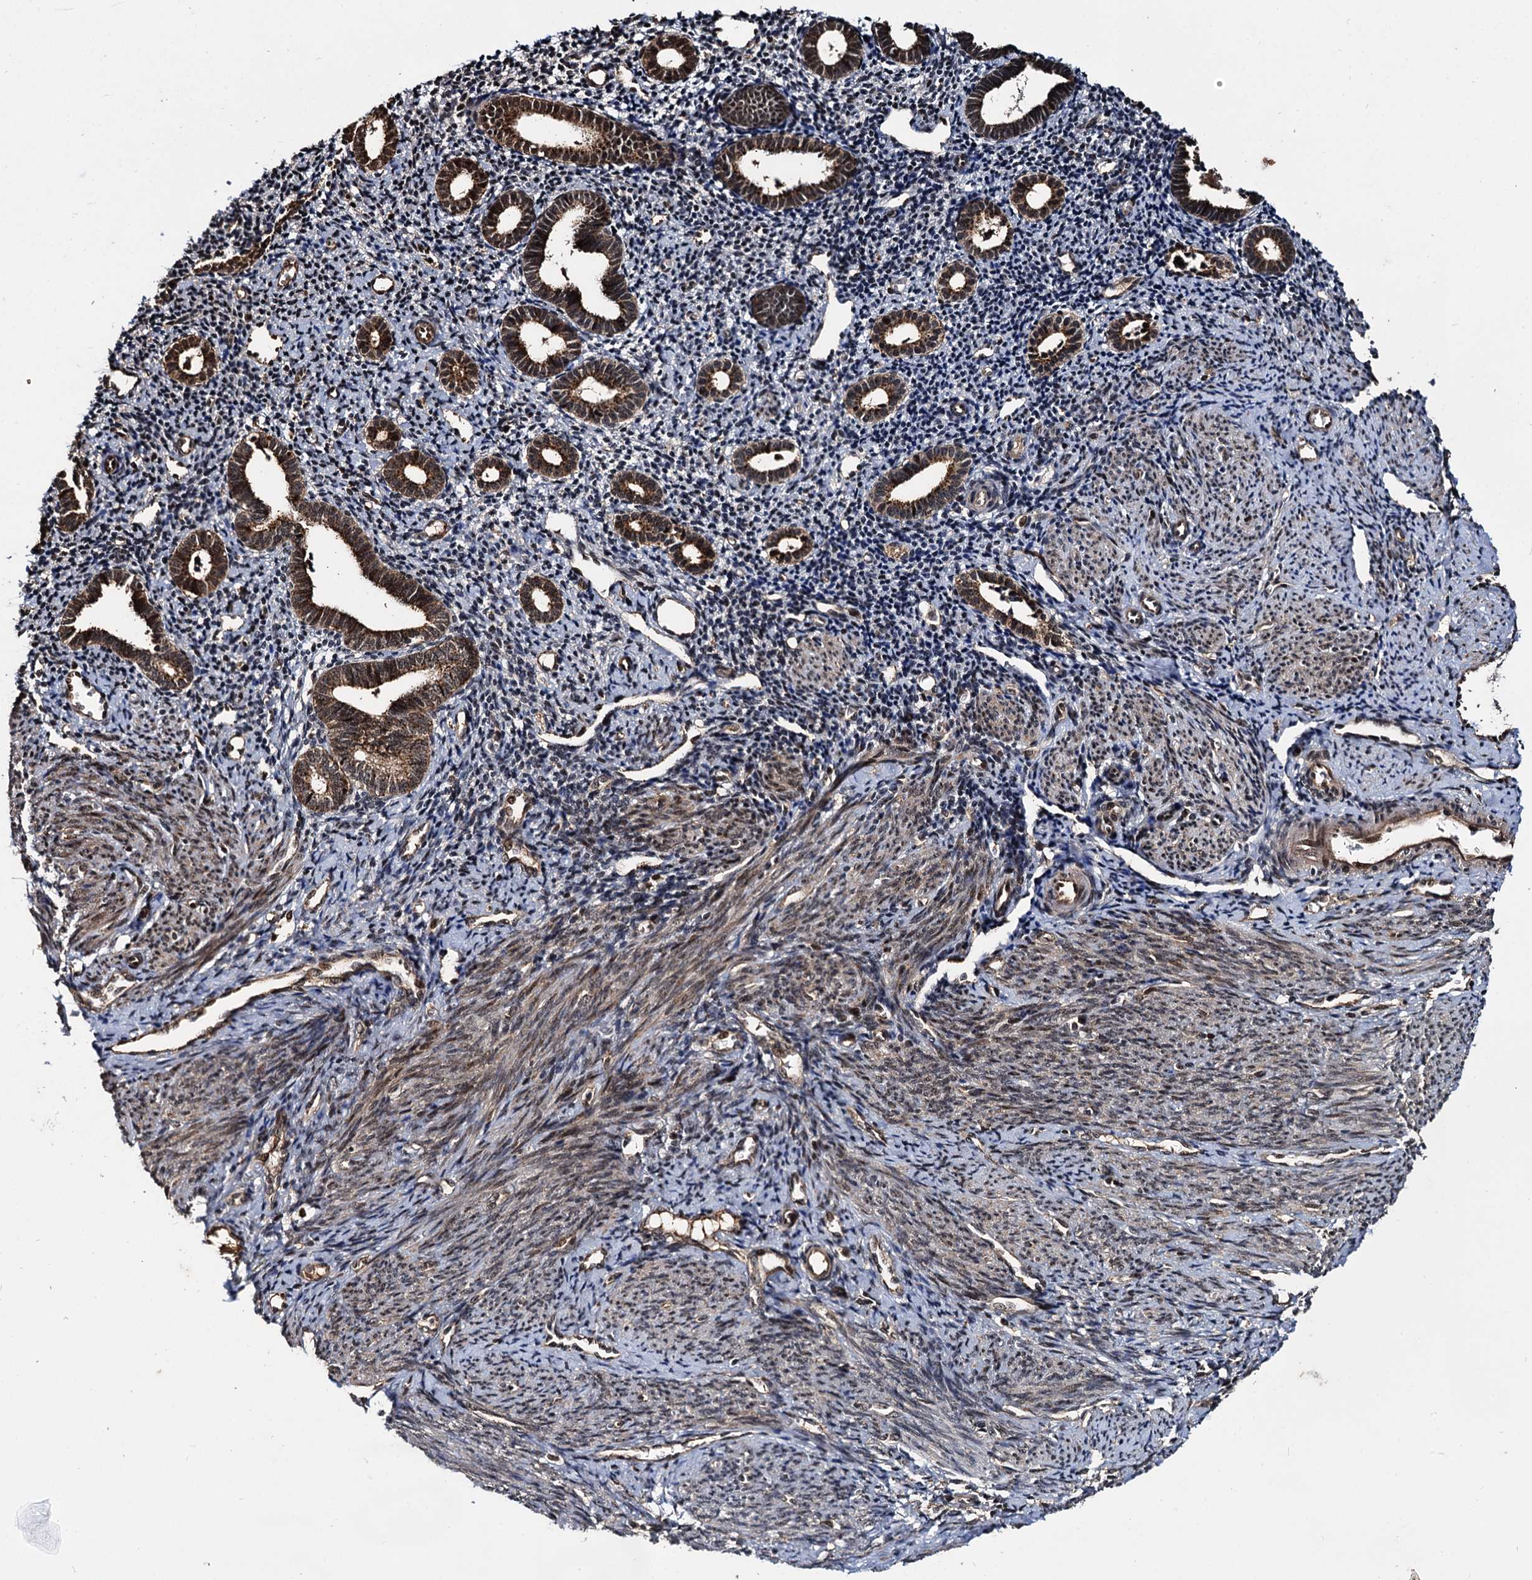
{"staining": {"intensity": "negative", "quantity": "none", "location": "none"}, "tissue": "endometrium", "cell_type": "Cells in endometrial stroma", "image_type": "normal", "snomed": [{"axis": "morphology", "description": "Normal tissue, NOS"}, {"axis": "topography", "description": "Endometrium"}], "caption": "Photomicrograph shows no protein positivity in cells in endometrial stroma of normal endometrium.", "gene": "CEP192", "patient": {"sex": "female", "age": 56}}